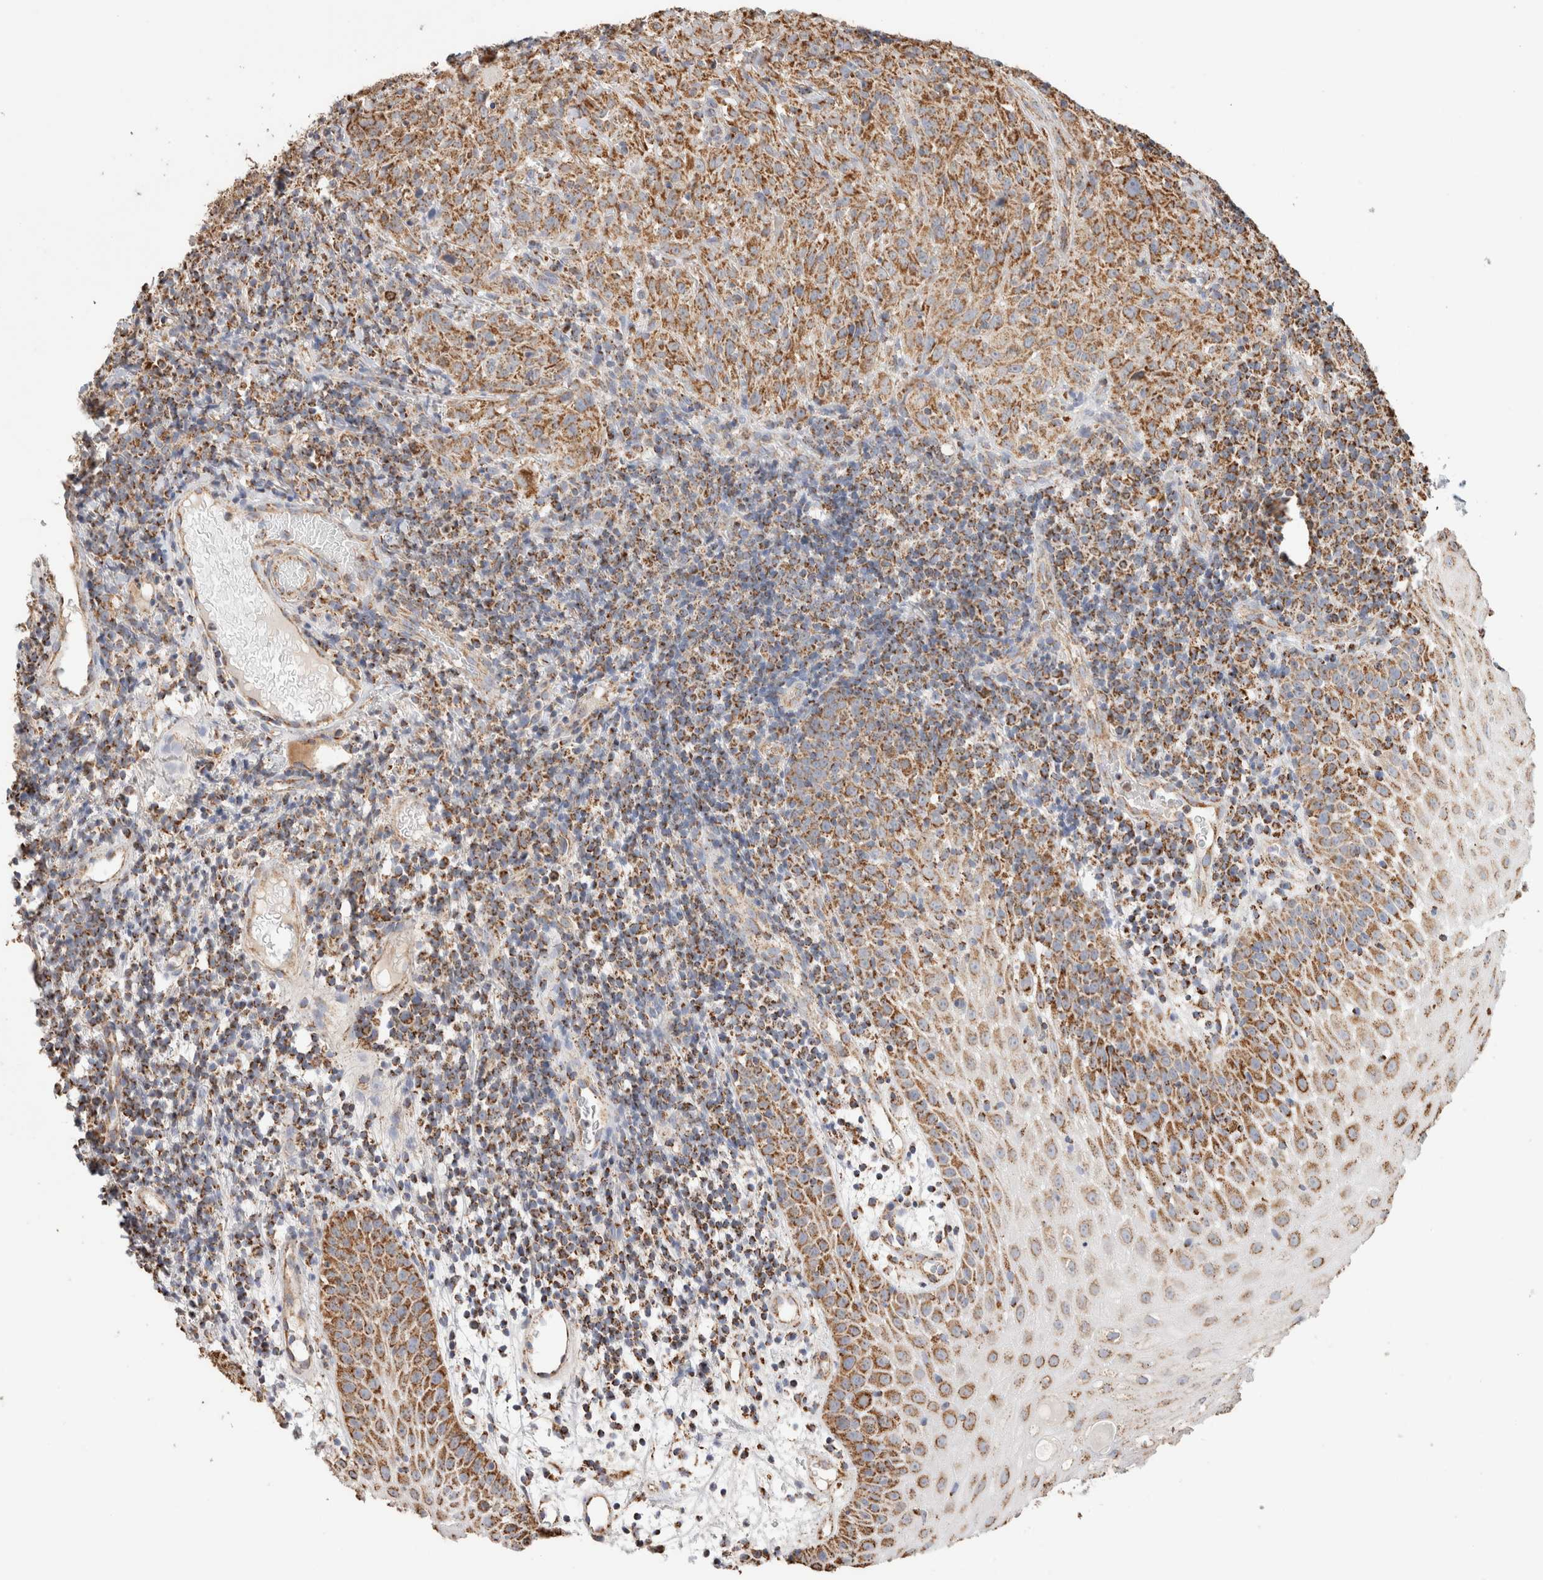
{"staining": {"intensity": "moderate", "quantity": ">75%", "location": "cytoplasmic/membranous"}, "tissue": "oral mucosa", "cell_type": "Squamous epithelial cells", "image_type": "normal", "snomed": [{"axis": "morphology", "description": "Normal tissue, NOS"}, {"axis": "topography", "description": "Oral tissue"}], "caption": "Squamous epithelial cells demonstrate moderate cytoplasmic/membranous staining in approximately >75% of cells in benign oral mucosa.", "gene": "C1QBP", "patient": {"sex": "male", "age": 60}}